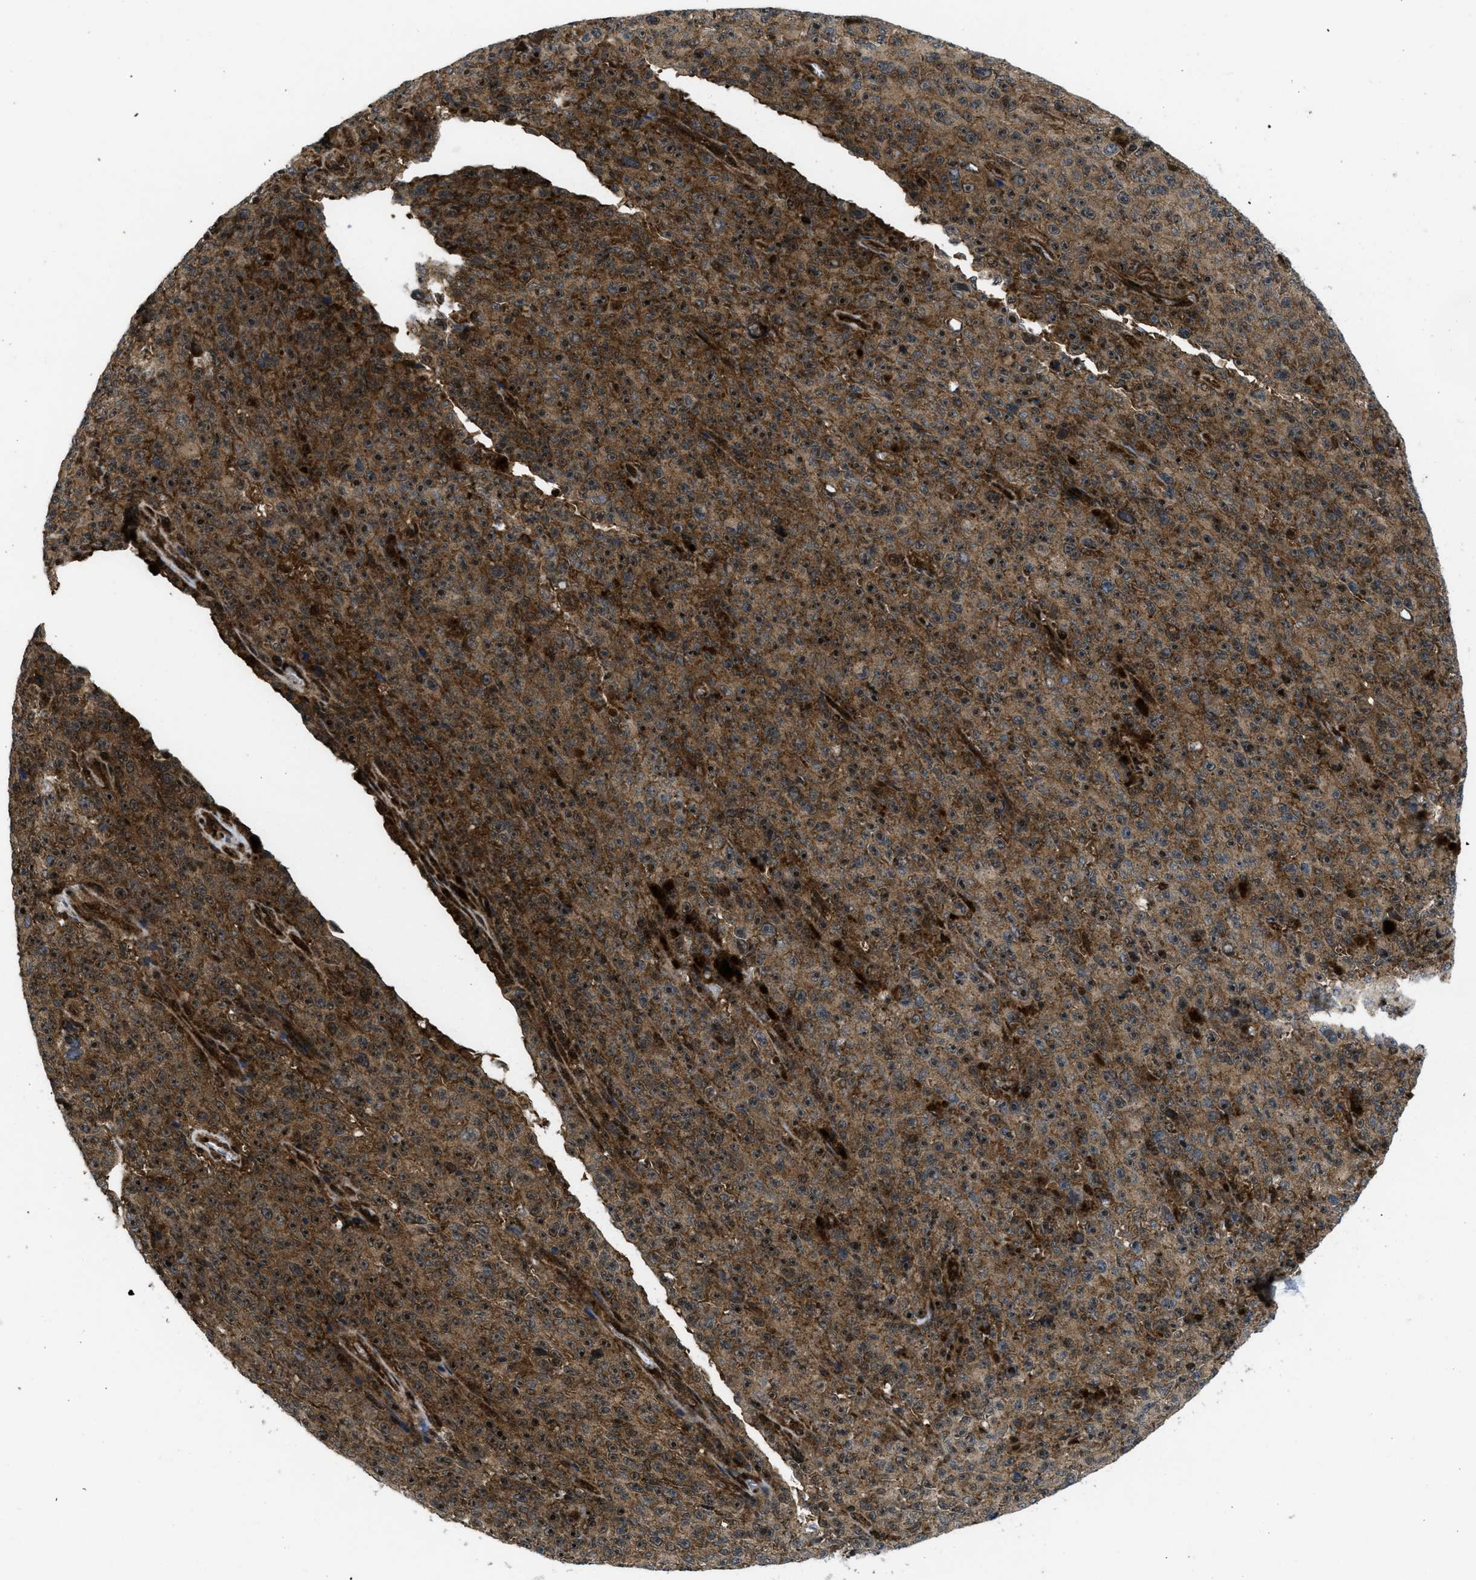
{"staining": {"intensity": "moderate", "quantity": ">75%", "location": "cytoplasmic/membranous,nuclear"}, "tissue": "melanoma", "cell_type": "Tumor cells", "image_type": "cancer", "snomed": [{"axis": "morphology", "description": "Malignant melanoma, NOS"}, {"axis": "topography", "description": "Skin"}], "caption": "An immunohistochemistry photomicrograph of neoplastic tissue is shown. Protein staining in brown shows moderate cytoplasmic/membranous and nuclear positivity in malignant melanoma within tumor cells.", "gene": "PPP2CB", "patient": {"sex": "female", "age": 82}}